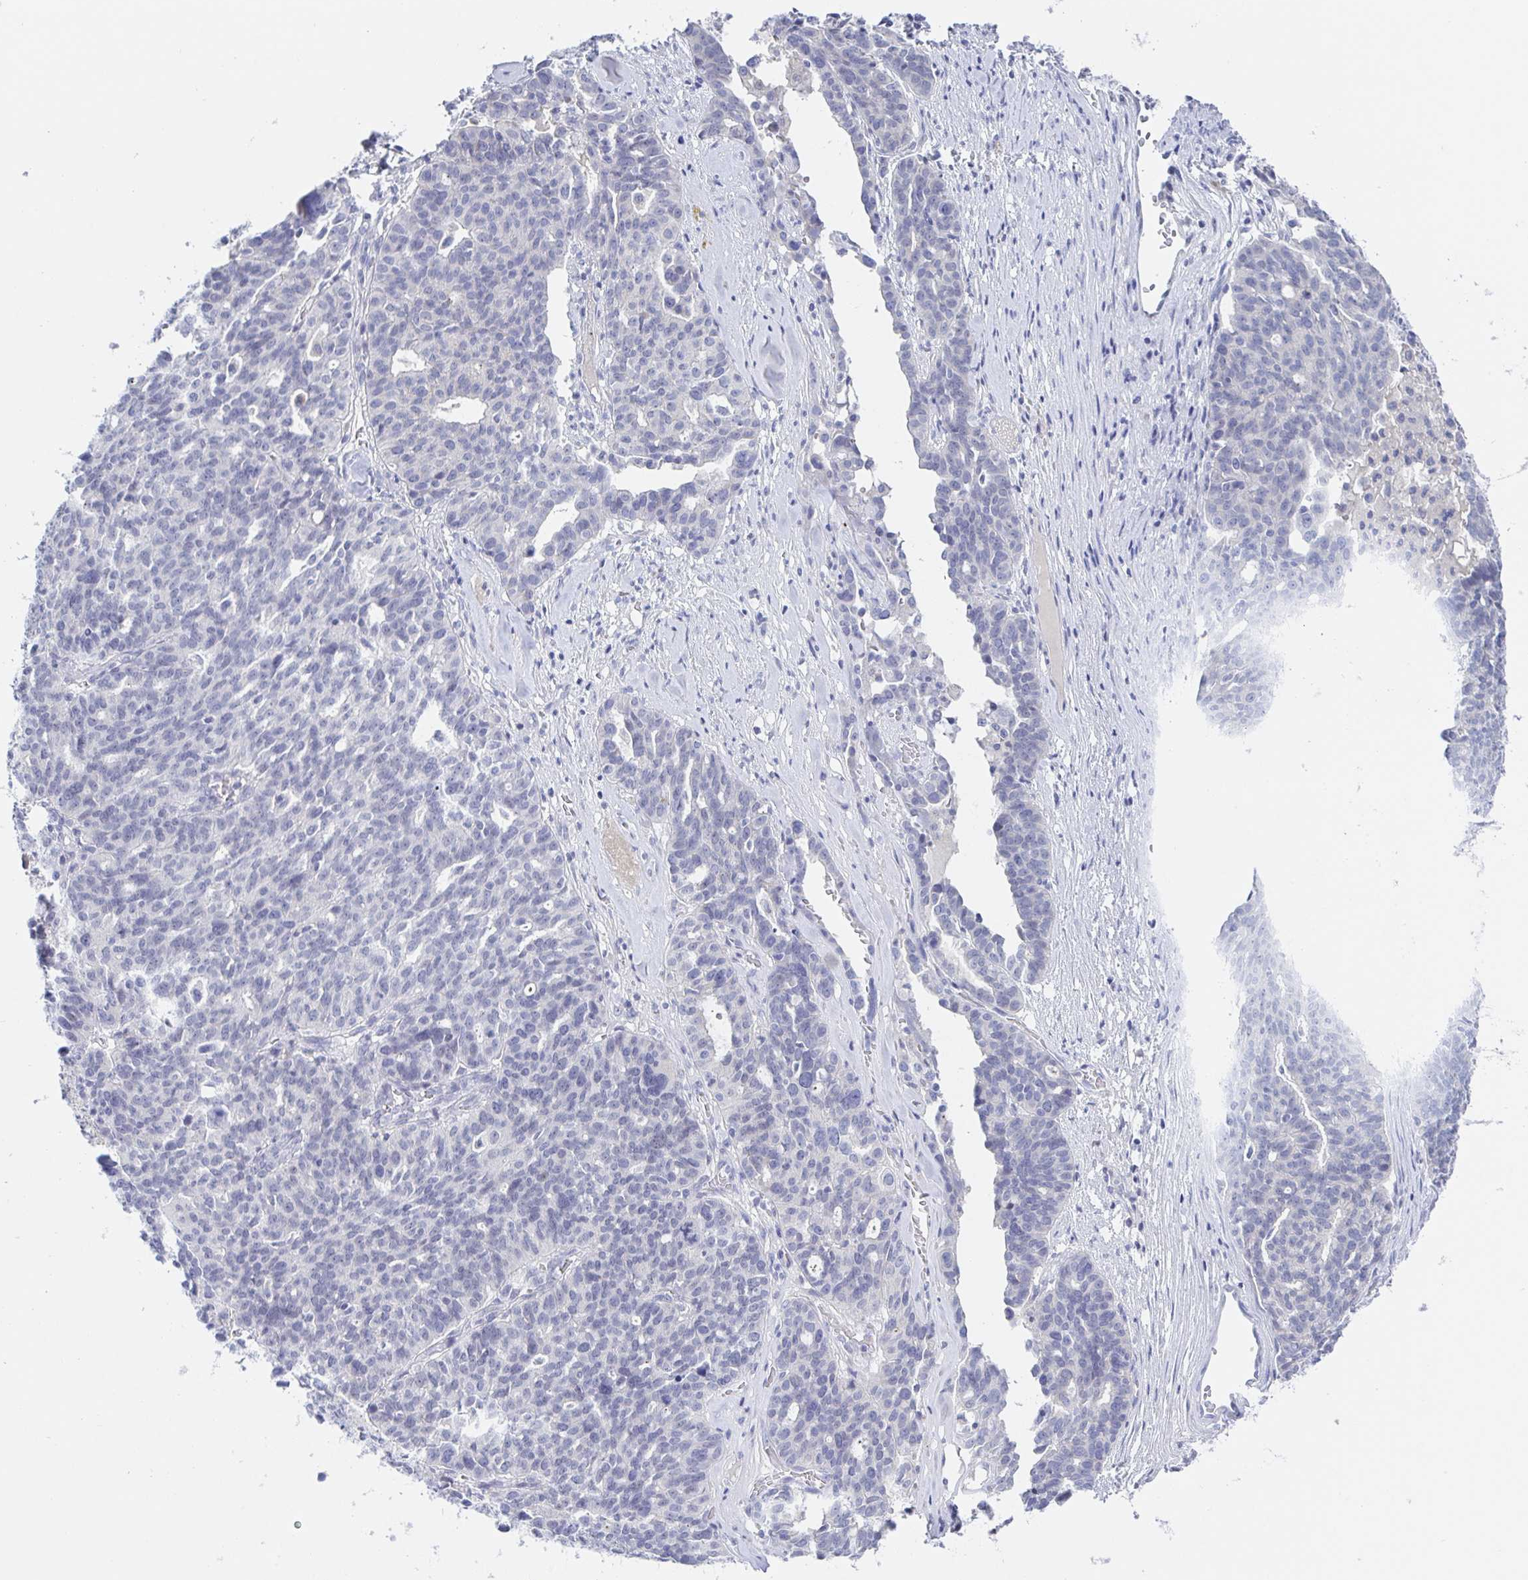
{"staining": {"intensity": "negative", "quantity": "none", "location": "none"}, "tissue": "ovarian cancer", "cell_type": "Tumor cells", "image_type": "cancer", "snomed": [{"axis": "morphology", "description": "Cystadenocarcinoma, serous, NOS"}, {"axis": "topography", "description": "Ovary"}], "caption": "DAB immunohistochemical staining of ovarian cancer (serous cystadenocarcinoma) exhibits no significant positivity in tumor cells.", "gene": "SIAH3", "patient": {"sex": "female", "age": 59}}